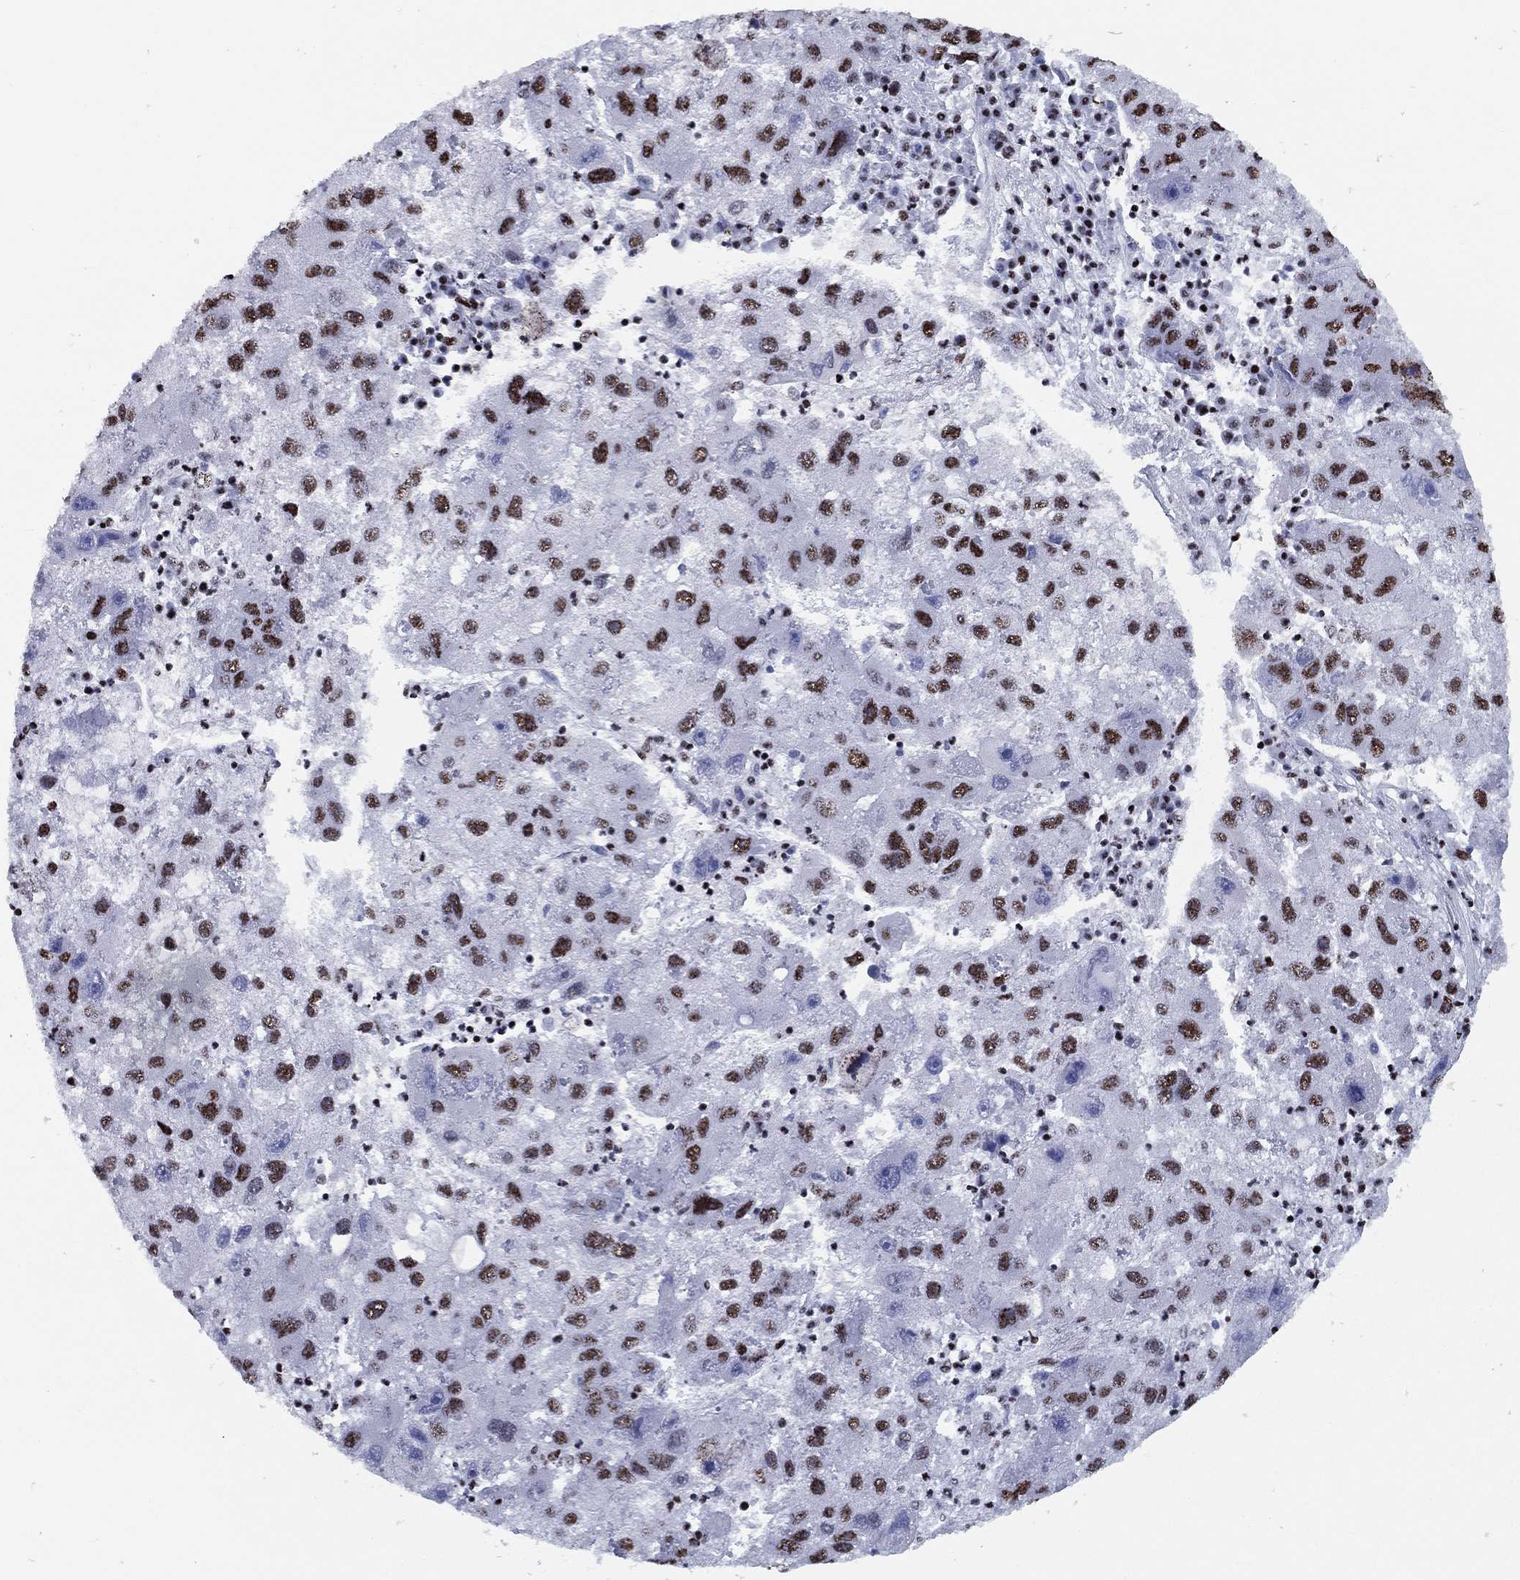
{"staining": {"intensity": "strong", "quantity": ">75%", "location": "nuclear"}, "tissue": "liver cancer", "cell_type": "Tumor cells", "image_type": "cancer", "snomed": [{"axis": "morphology", "description": "Carcinoma, Hepatocellular, NOS"}, {"axis": "topography", "description": "Liver"}], "caption": "Human hepatocellular carcinoma (liver) stained for a protein (brown) shows strong nuclear positive staining in approximately >75% of tumor cells.", "gene": "CYB561D2", "patient": {"sex": "male", "age": 75}}